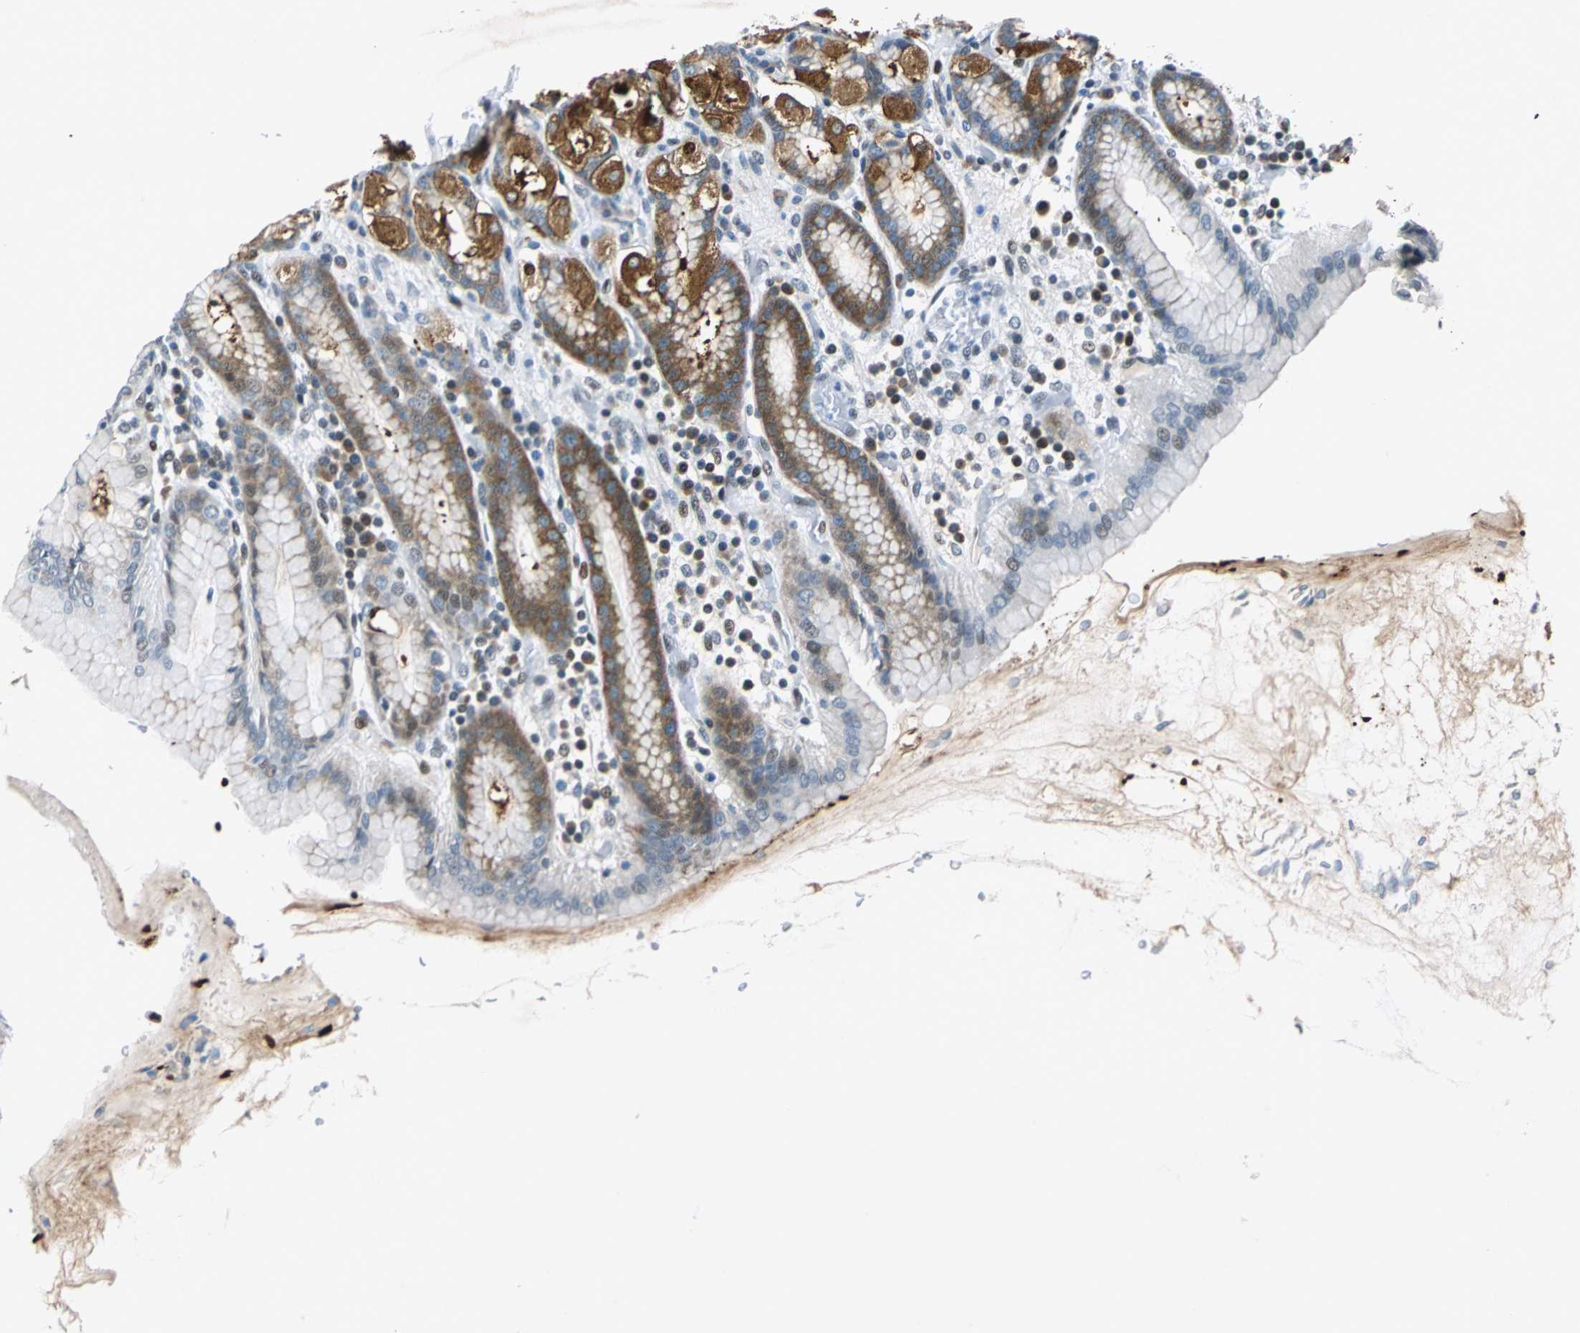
{"staining": {"intensity": "strong", "quantity": "25%-75%", "location": "cytoplasmic/membranous,nuclear"}, "tissue": "stomach", "cell_type": "Glandular cells", "image_type": "normal", "snomed": [{"axis": "morphology", "description": "Normal tissue, NOS"}, {"axis": "topography", "description": "Stomach, upper"}], "caption": "Protein staining of unremarkable stomach shows strong cytoplasmic/membranous,nuclear positivity in approximately 25%-75% of glandular cells. Nuclei are stained in blue.", "gene": "HCFC2", "patient": {"sex": "male", "age": 68}}